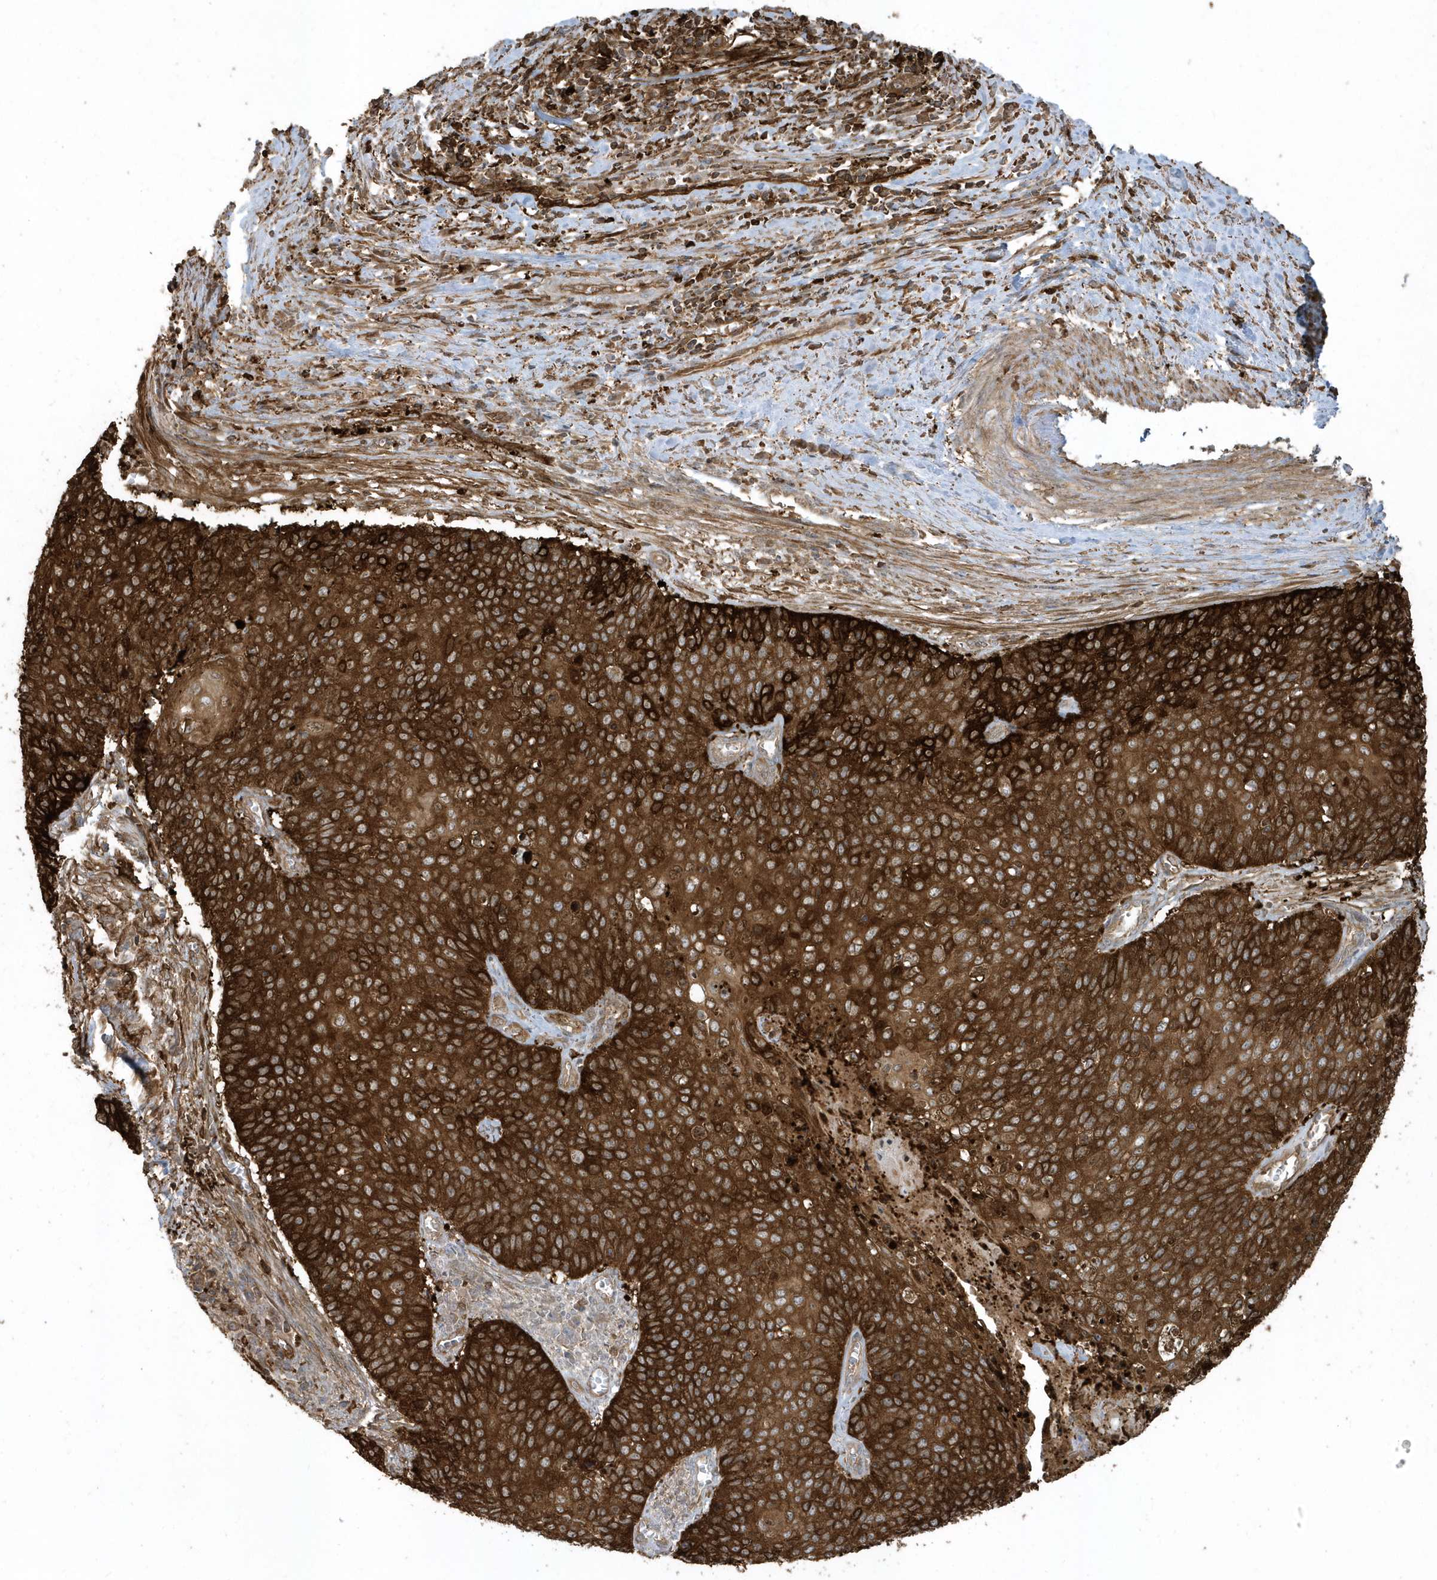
{"staining": {"intensity": "strong", "quantity": ">75%", "location": "cytoplasmic/membranous"}, "tissue": "cervical cancer", "cell_type": "Tumor cells", "image_type": "cancer", "snomed": [{"axis": "morphology", "description": "Squamous cell carcinoma, NOS"}, {"axis": "topography", "description": "Cervix"}], "caption": "Approximately >75% of tumor cells in human squamous cell carcinoma (cervical) exhibit strong cytoplasmic/membranous protein expression as visualized by brown immunohistochemical staining.", "gene": "CLCN6", "patient": {"sex": "female", "age": 39}}